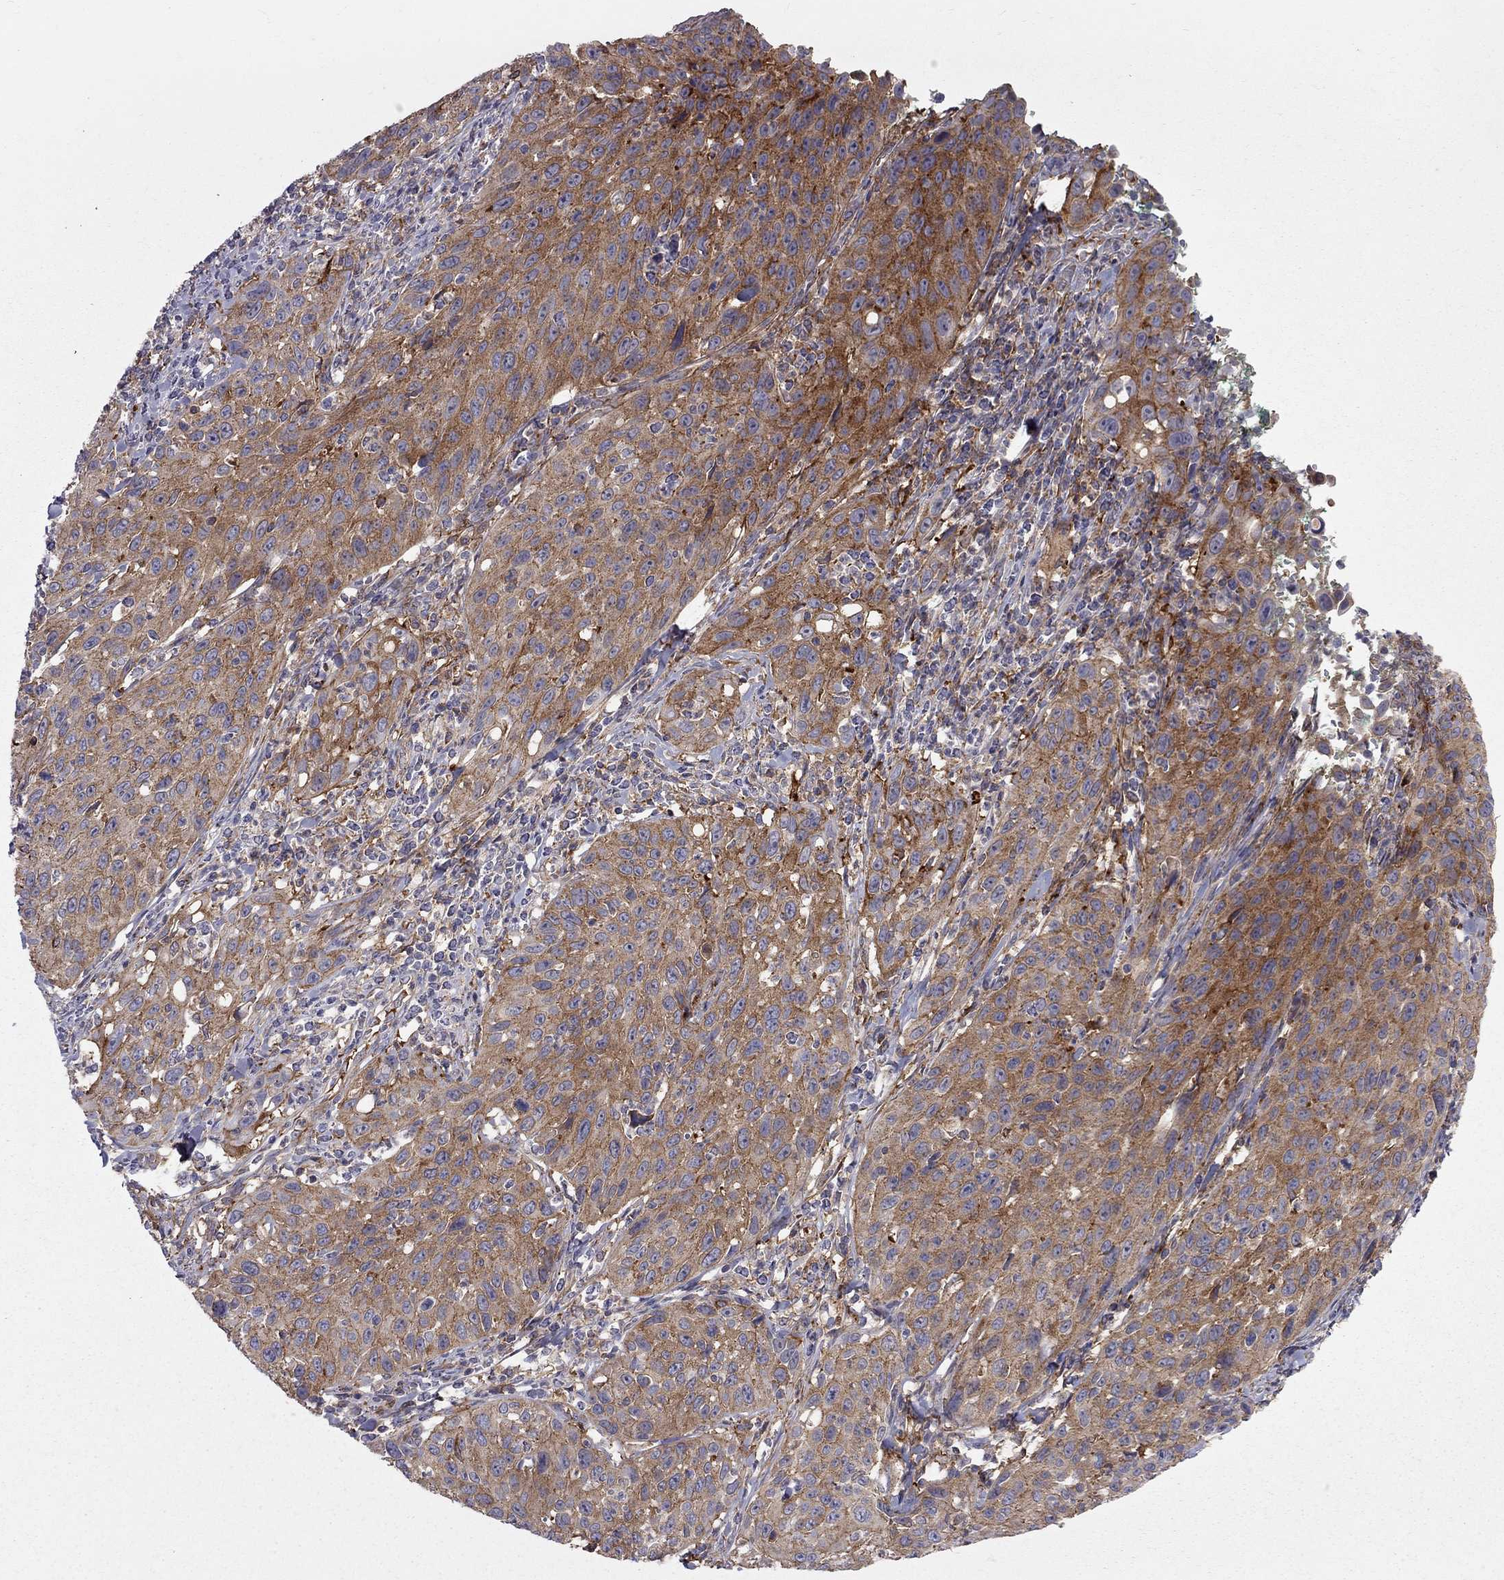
{"staining": {"intensity": "moderate", "quantity": ">75%", "location": "cytoplasmic/membranous"}, "tissue": "cervical cancer", "cell_type": "Tumor cells", "image_type": "cancer", "snomed": [{"axis": "morphology", "description": "Squamous cell carcinoma, NOS"}, {"axis": "topography", "description": "Cervix"}], "caption": "Immunohistochemistry image of cervical squamous cell carcinoma stained for a protein (brown), which demonstrates medium levels of moderate cytoplasmic/membranous expression in approximately >75% of tumor cells.", "gene": "EIF4E3", "patient": {"sex": "female", "age": 26}}